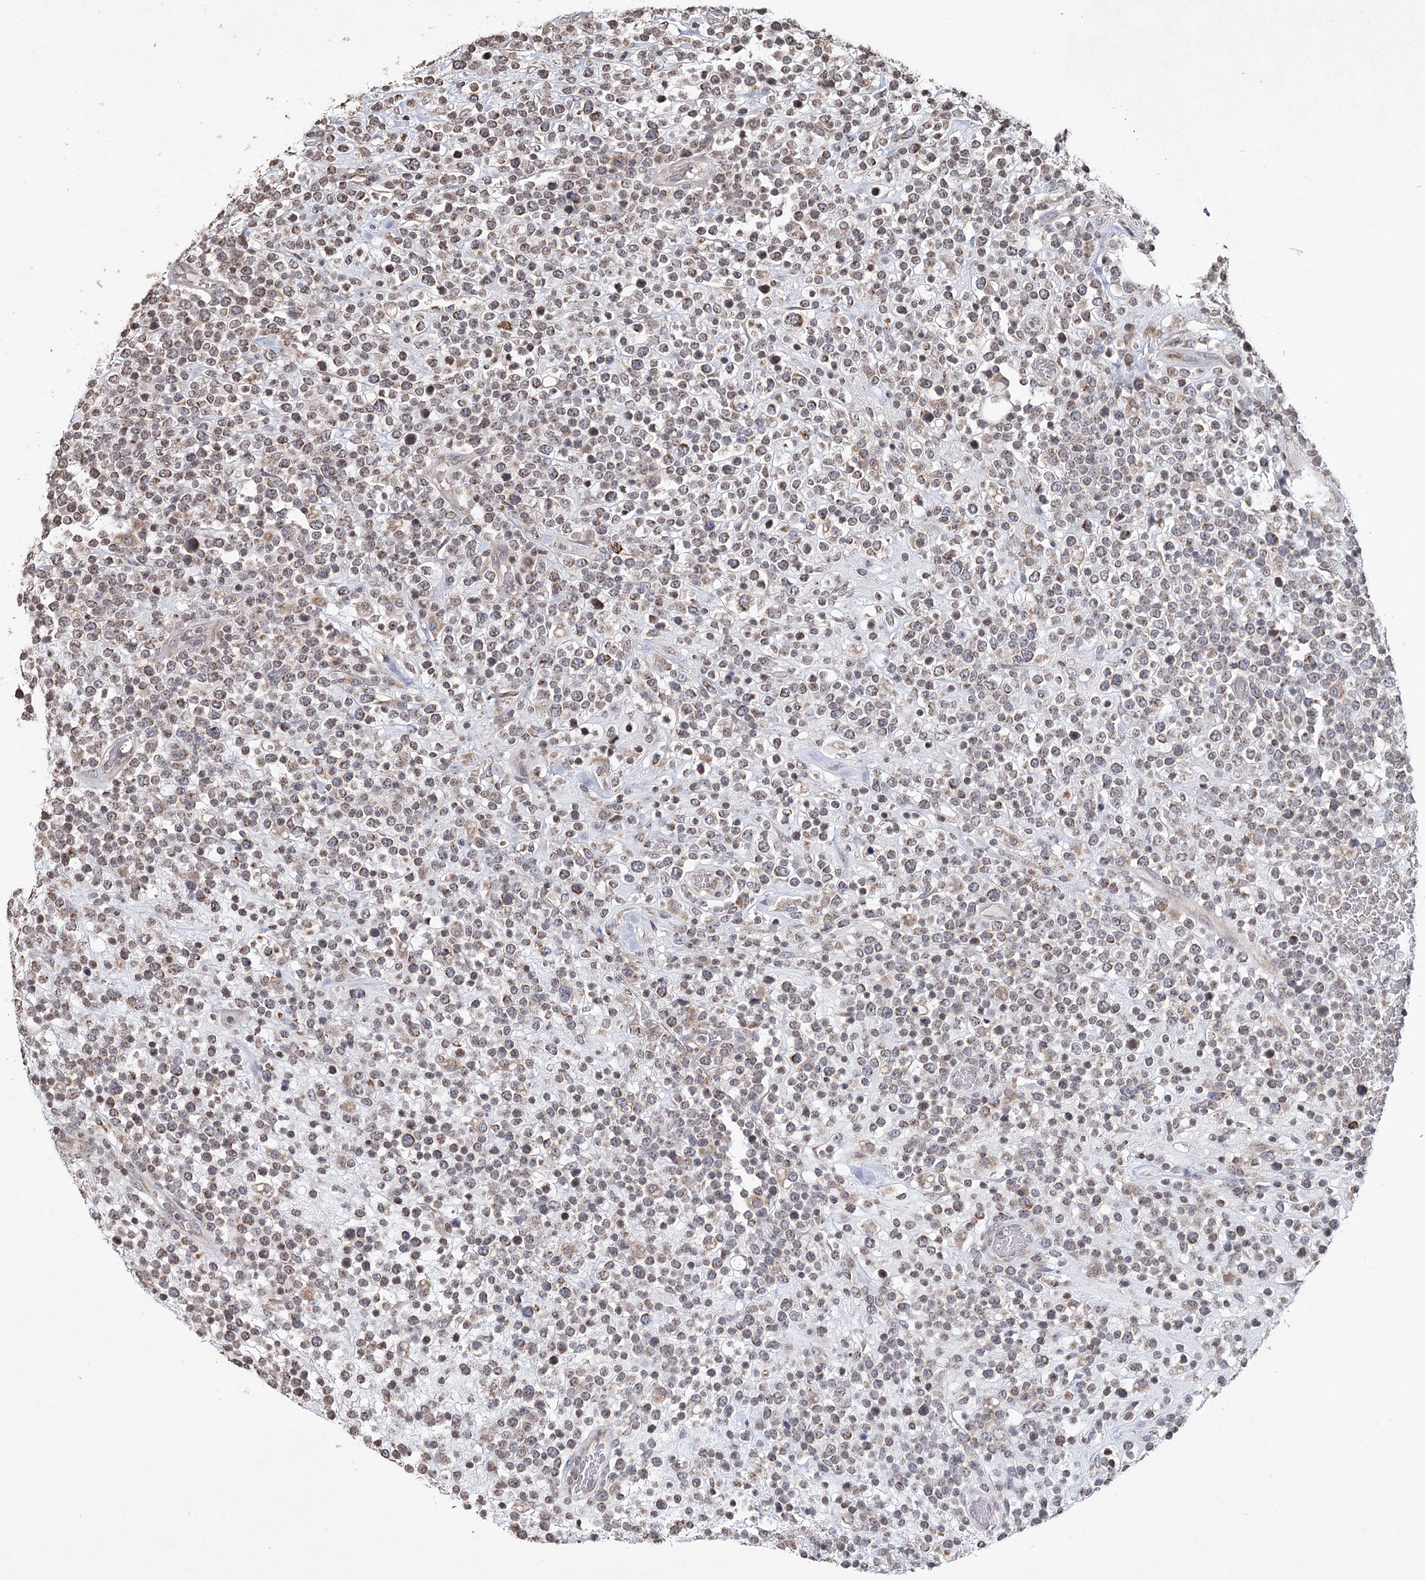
{"staining": {"intensity": "weak", "quantity": ">75%", "location": "cytoplasmic/membranous"}, "tissue": "lymphoma", "cell_type": "Tumor cells", "image_type": "cancer", "snomed": [{"axis": "morphology", "description": "Malignant lymphoma, non-Hodgkin's type, High grade"}, {"axis": "topography", "description": "Colon"}], "caption": "IHC (DAB (3,3'-diaminobenzidine)) staining of malignant lymphoma, non-Hodgkin's type (high-grade) reveals weak cytoplasmic/membranous protein positivity in about >75% of tumor cells.", "gene": "ICOS", "patient": {"sex": "female", "age": 53}}